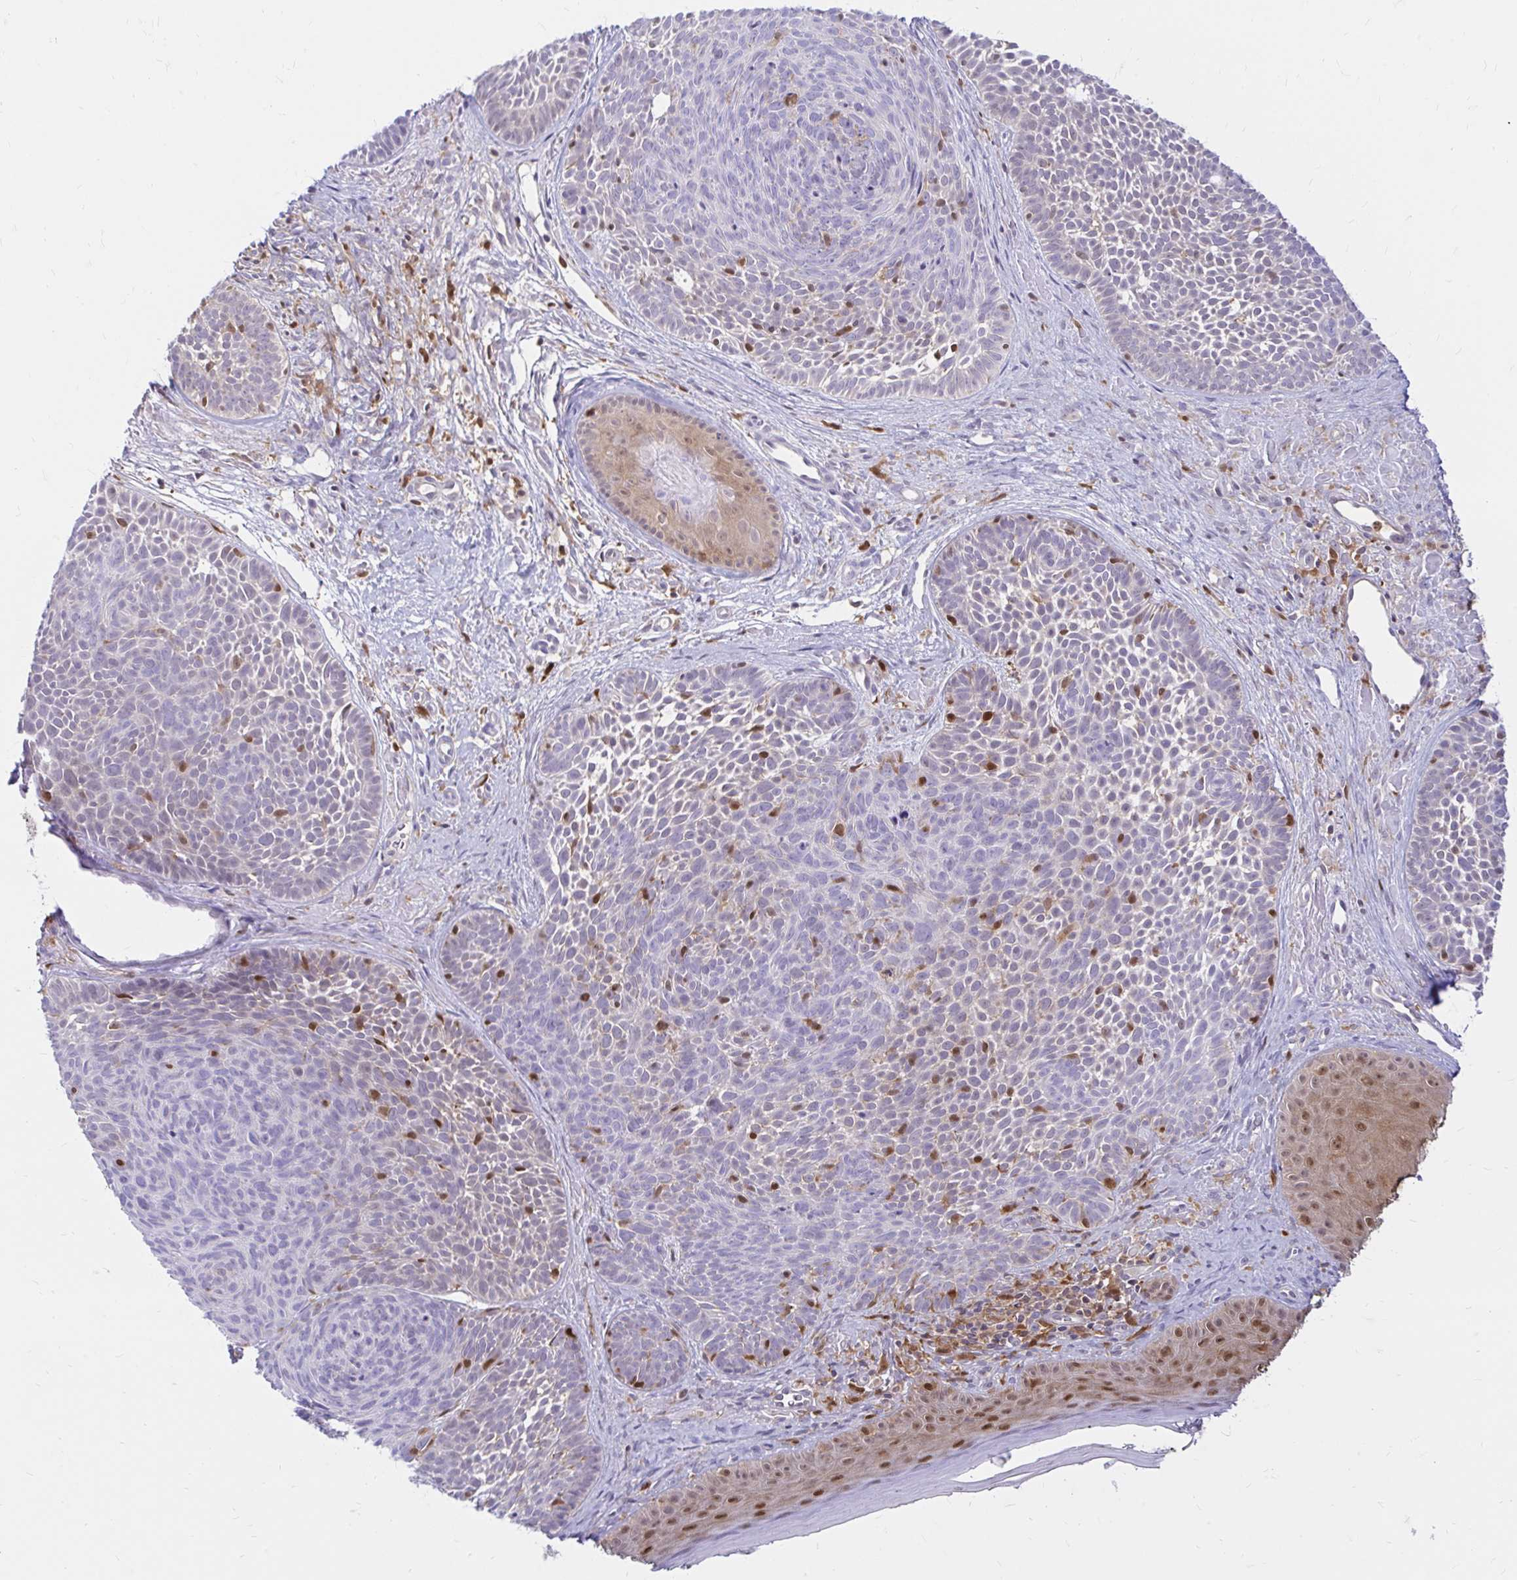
{"staining": {"intensity": "negative", "quantity": "none", "location": "none"}, "tissue": "skin cancer", "cell_type": "Tumor cells", "image_type": "cancer", "snomed": [{"axis": "morphology", "description": "Basal cell carcinoma"}, {"axis": "topography", "description": "Skin"}], "caption": "An immunohistochemistry (IHC) image of skin basal cell carcinoma is shown. There is no staining in tumor cells of skin basal cell carcinoma. (Brightfield microscopy of DAB (3,3'-diaminobenzidine) immunohistochemistry (IHC) at high magnification).", "gene": "PYCARD", "patient": {"sex": "male", "age": 81}}